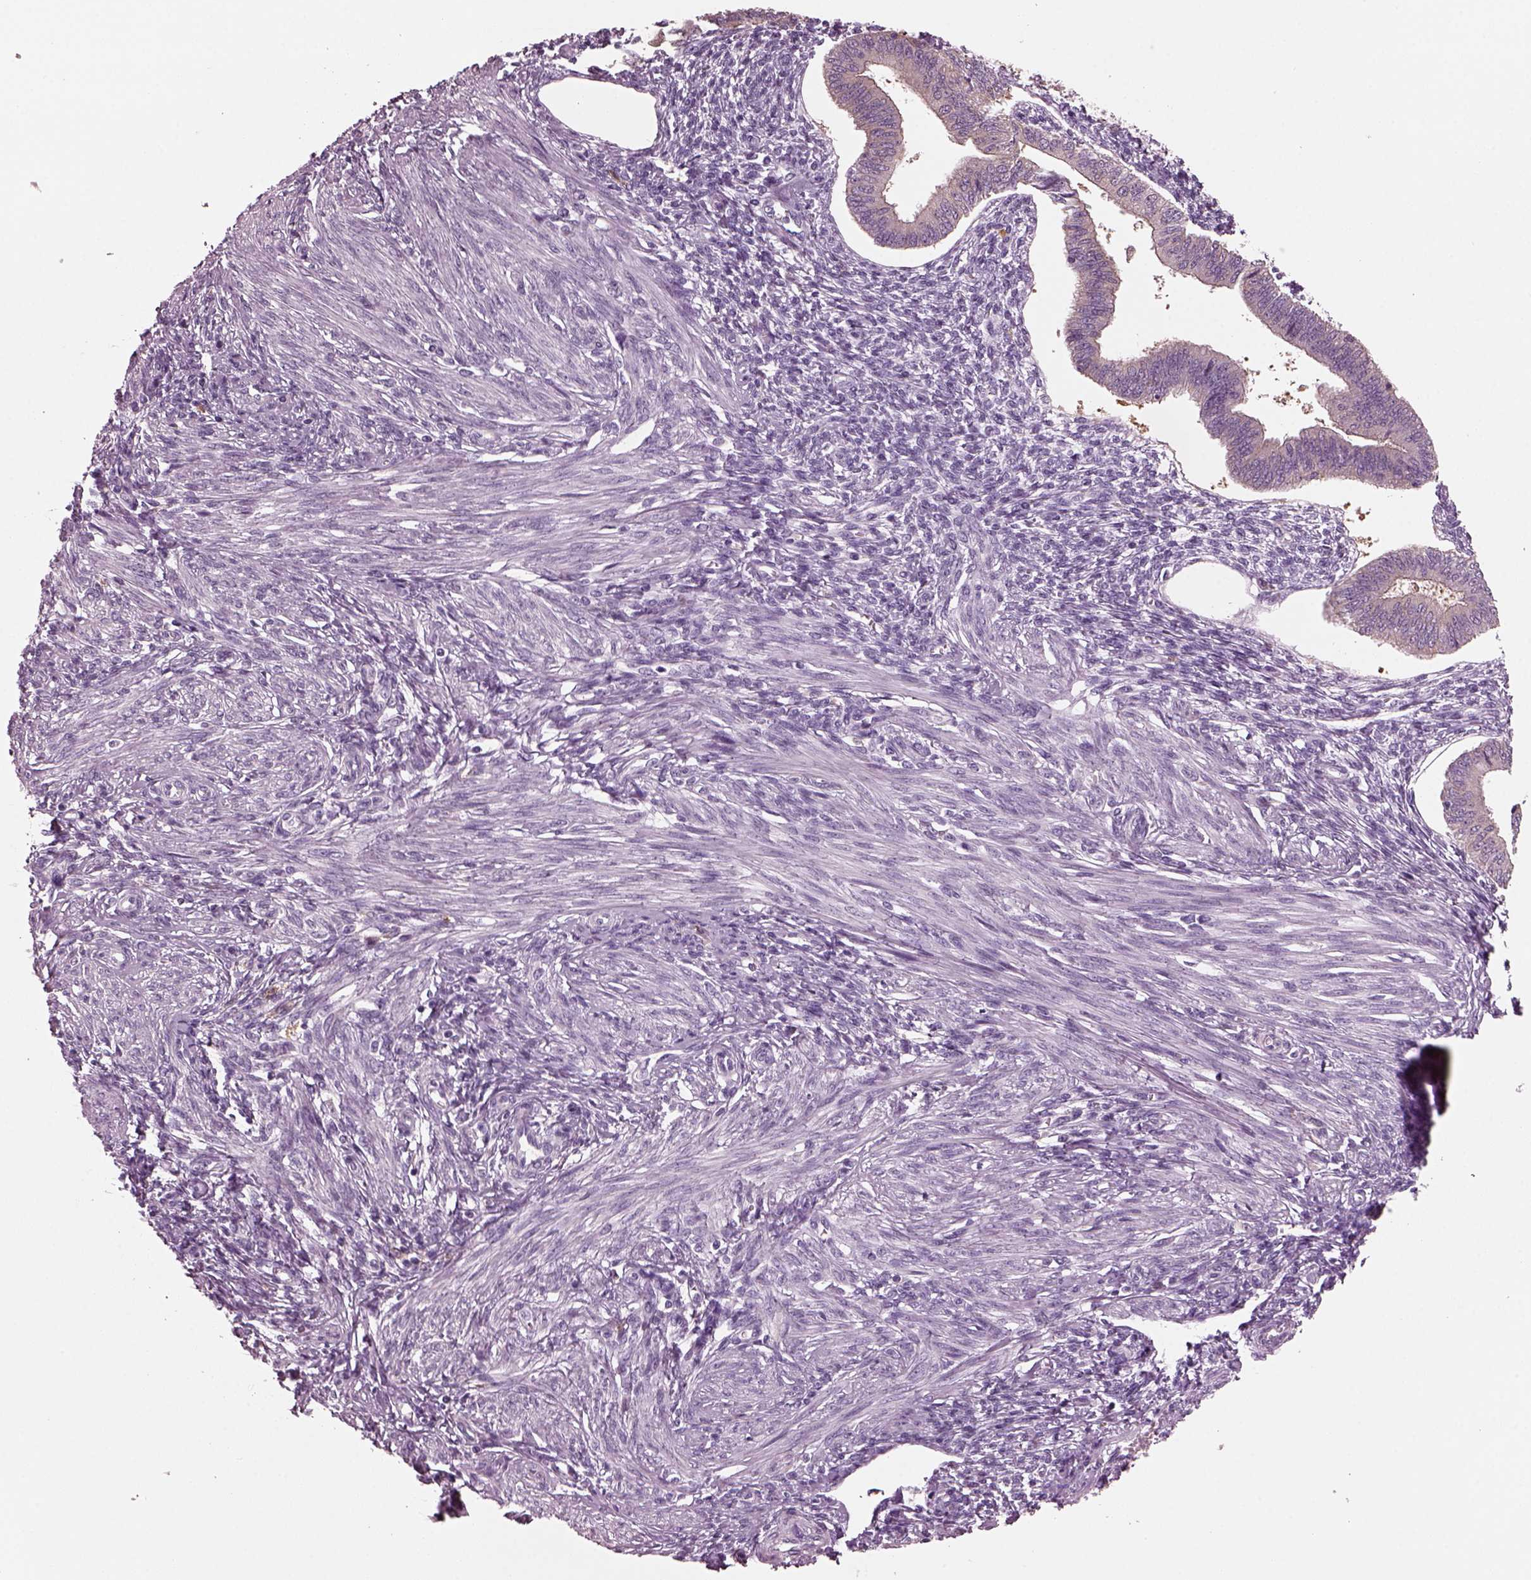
{"staining": {"intensity": "negative", "quantity": "none", "location": "none"}, "tissue": "endometrium", "cell_type": "Cells in endometrial stroma", "image_type": "normal", "snomed": [{"axis": "morphology", "description": "Normal tissue, NOS"}, {"axis": "topography", "description": "Endometrium"}], "caption": "Immunohistochemistry (IHC) image of benign endometrium stained for a protein (brown), which reveals no positivity in cells in endometrial stroma. Nuclei are stained in blue.", "gene": "SHTN1", "patient": {"sex": "female", "age": 42}}